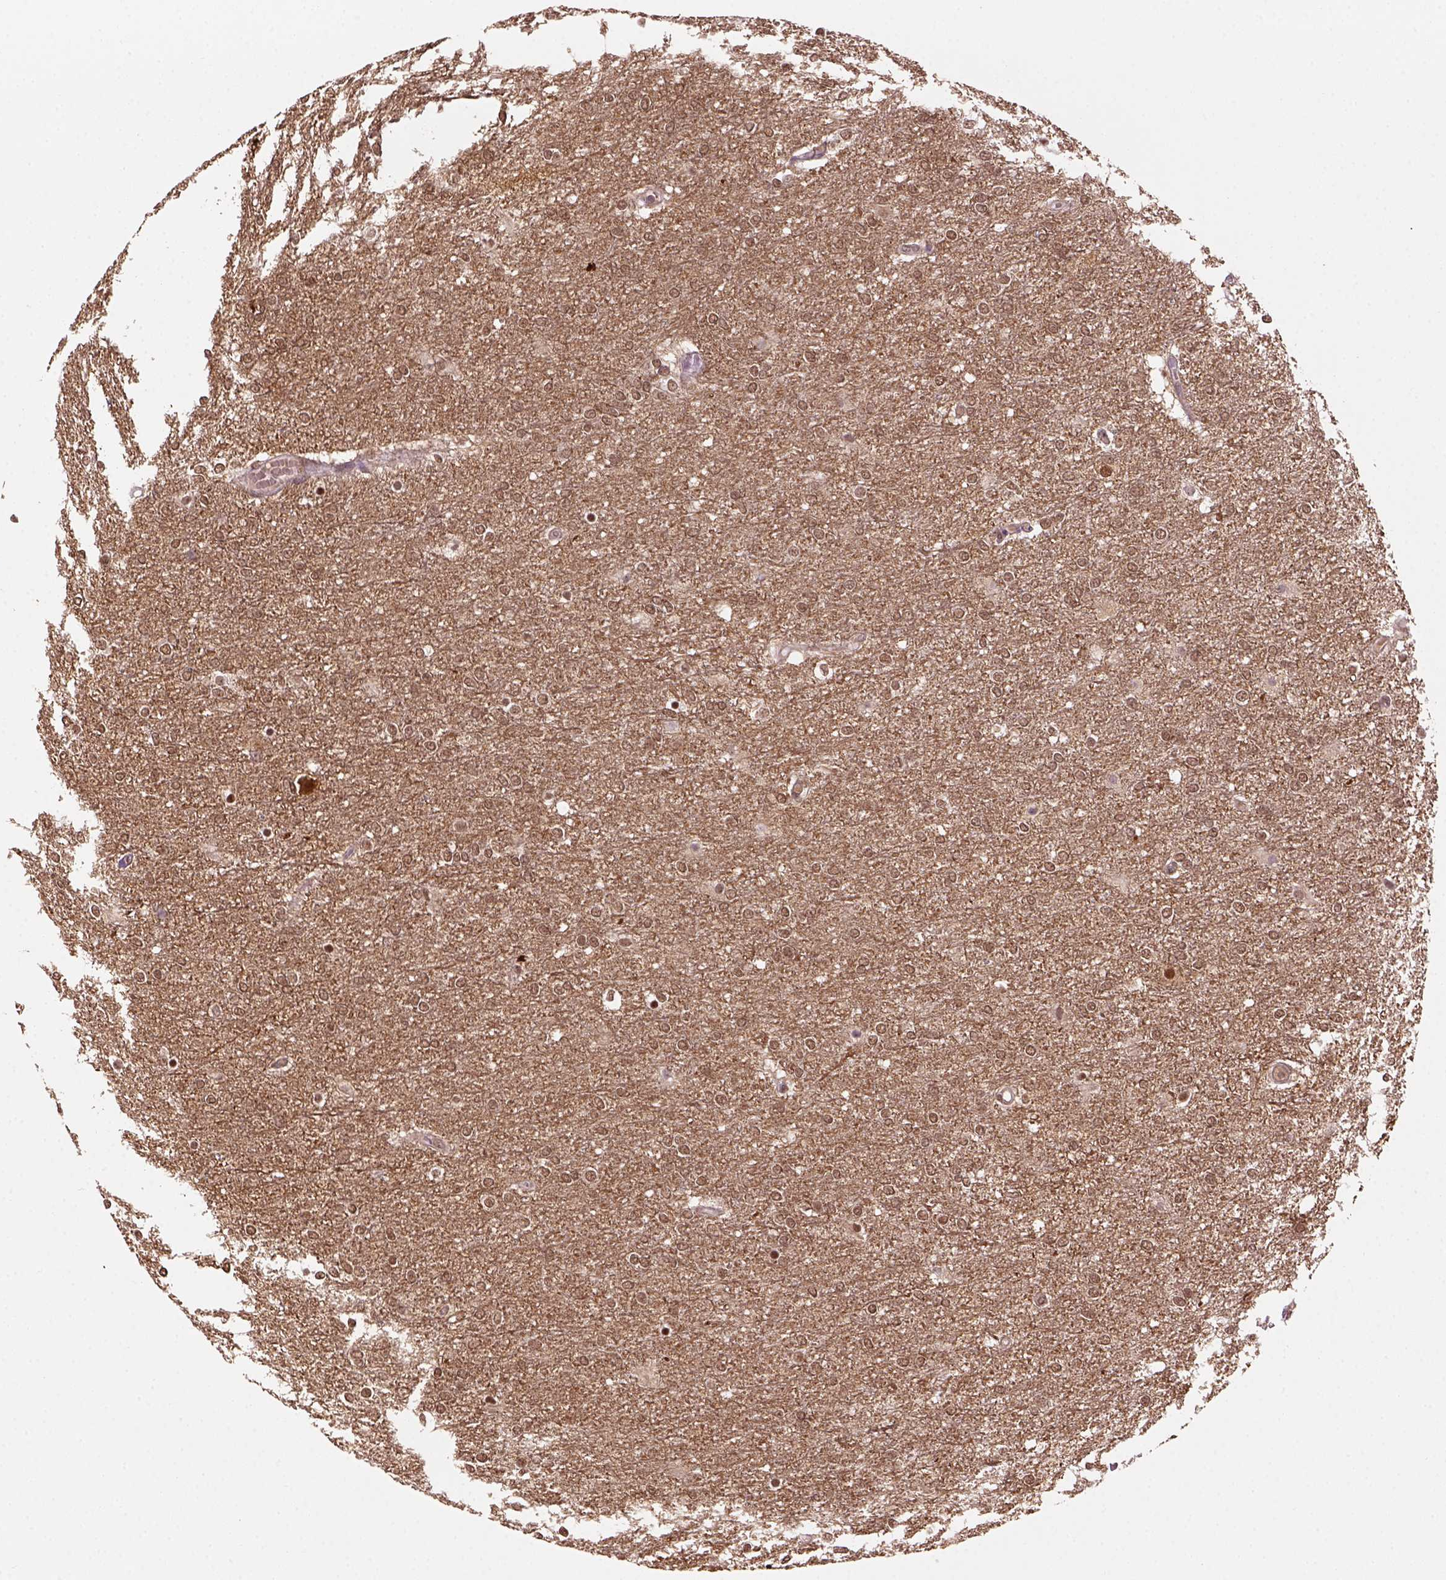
{"staining": {"intensity": "moderate", "quantity": ">75%", "location": "nuclear"}, "tissue": "glioma", "cell_type": "Tumor cells", "image_type": "cancer", "snomed": [{"axis": "morphology", "description": "Glioma, malignant, High grade"}, {"axis": "topography", "description": "Brain"}], "caption": "Malignant glioma (high-grade) stained with a brown dye shows moderate nuclear positive positivity in approximately >75% of tumor cells.", "gene": "GOT1", "patient": {"sex": "female", "age": 61}}